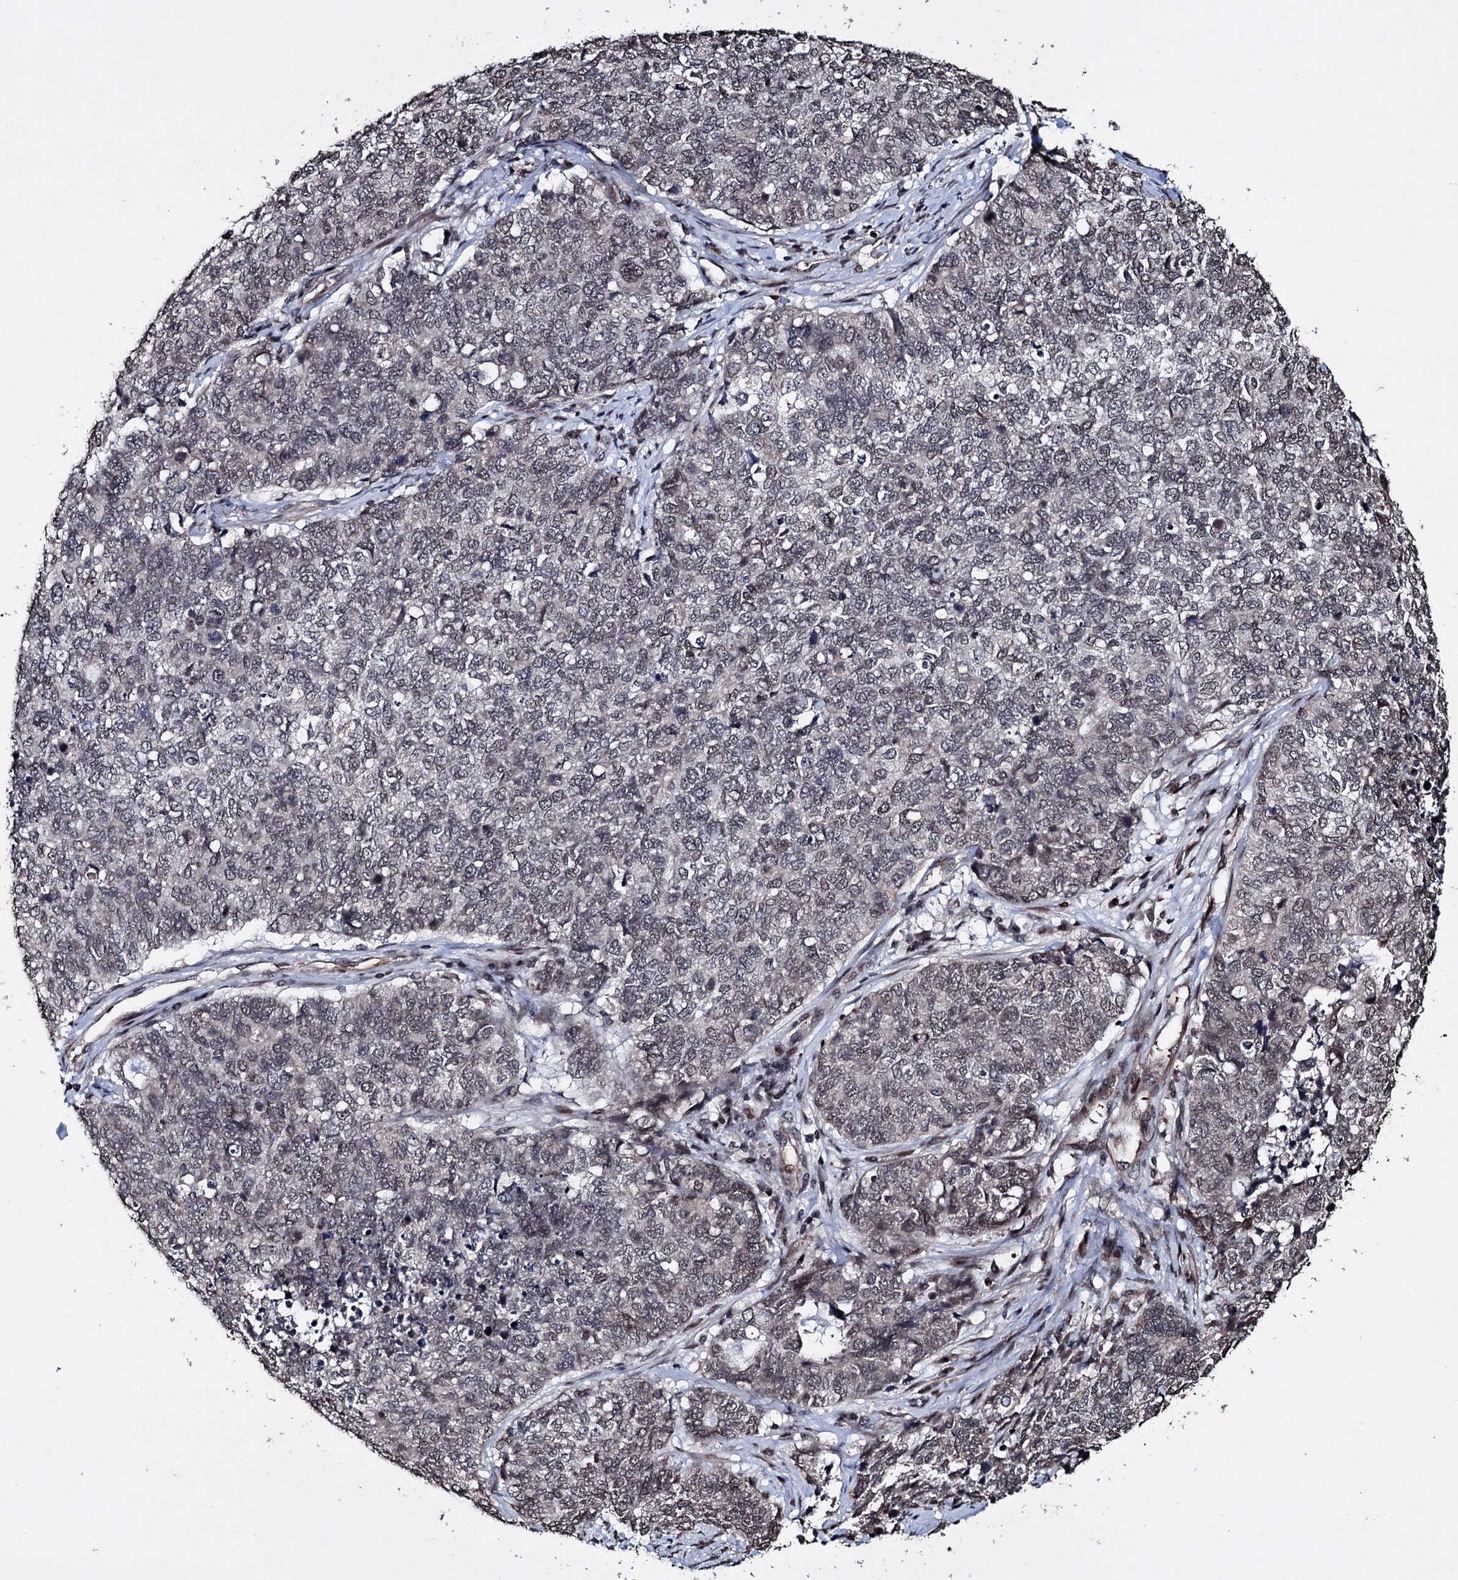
{"staining": {"intensity": "weak", "quantity": "<25%", "location": "nuclear"}, "tissue": "cervical cancer", "cell_type": "Tumor cells", "image_type": "cancer", "snomed": [{"axis": "morphology", "description": "Squamous cell carcinoma, NOS"}, {"axis": "topography", "description": "Cervix"}], "caption": "The IHC histopathology image has no significant expression in tumor cells of cervical cancer (squamous cell carcinoma) tissue.", "gene": "EYA4", "patient": {"sex": "female", "age": 63}}